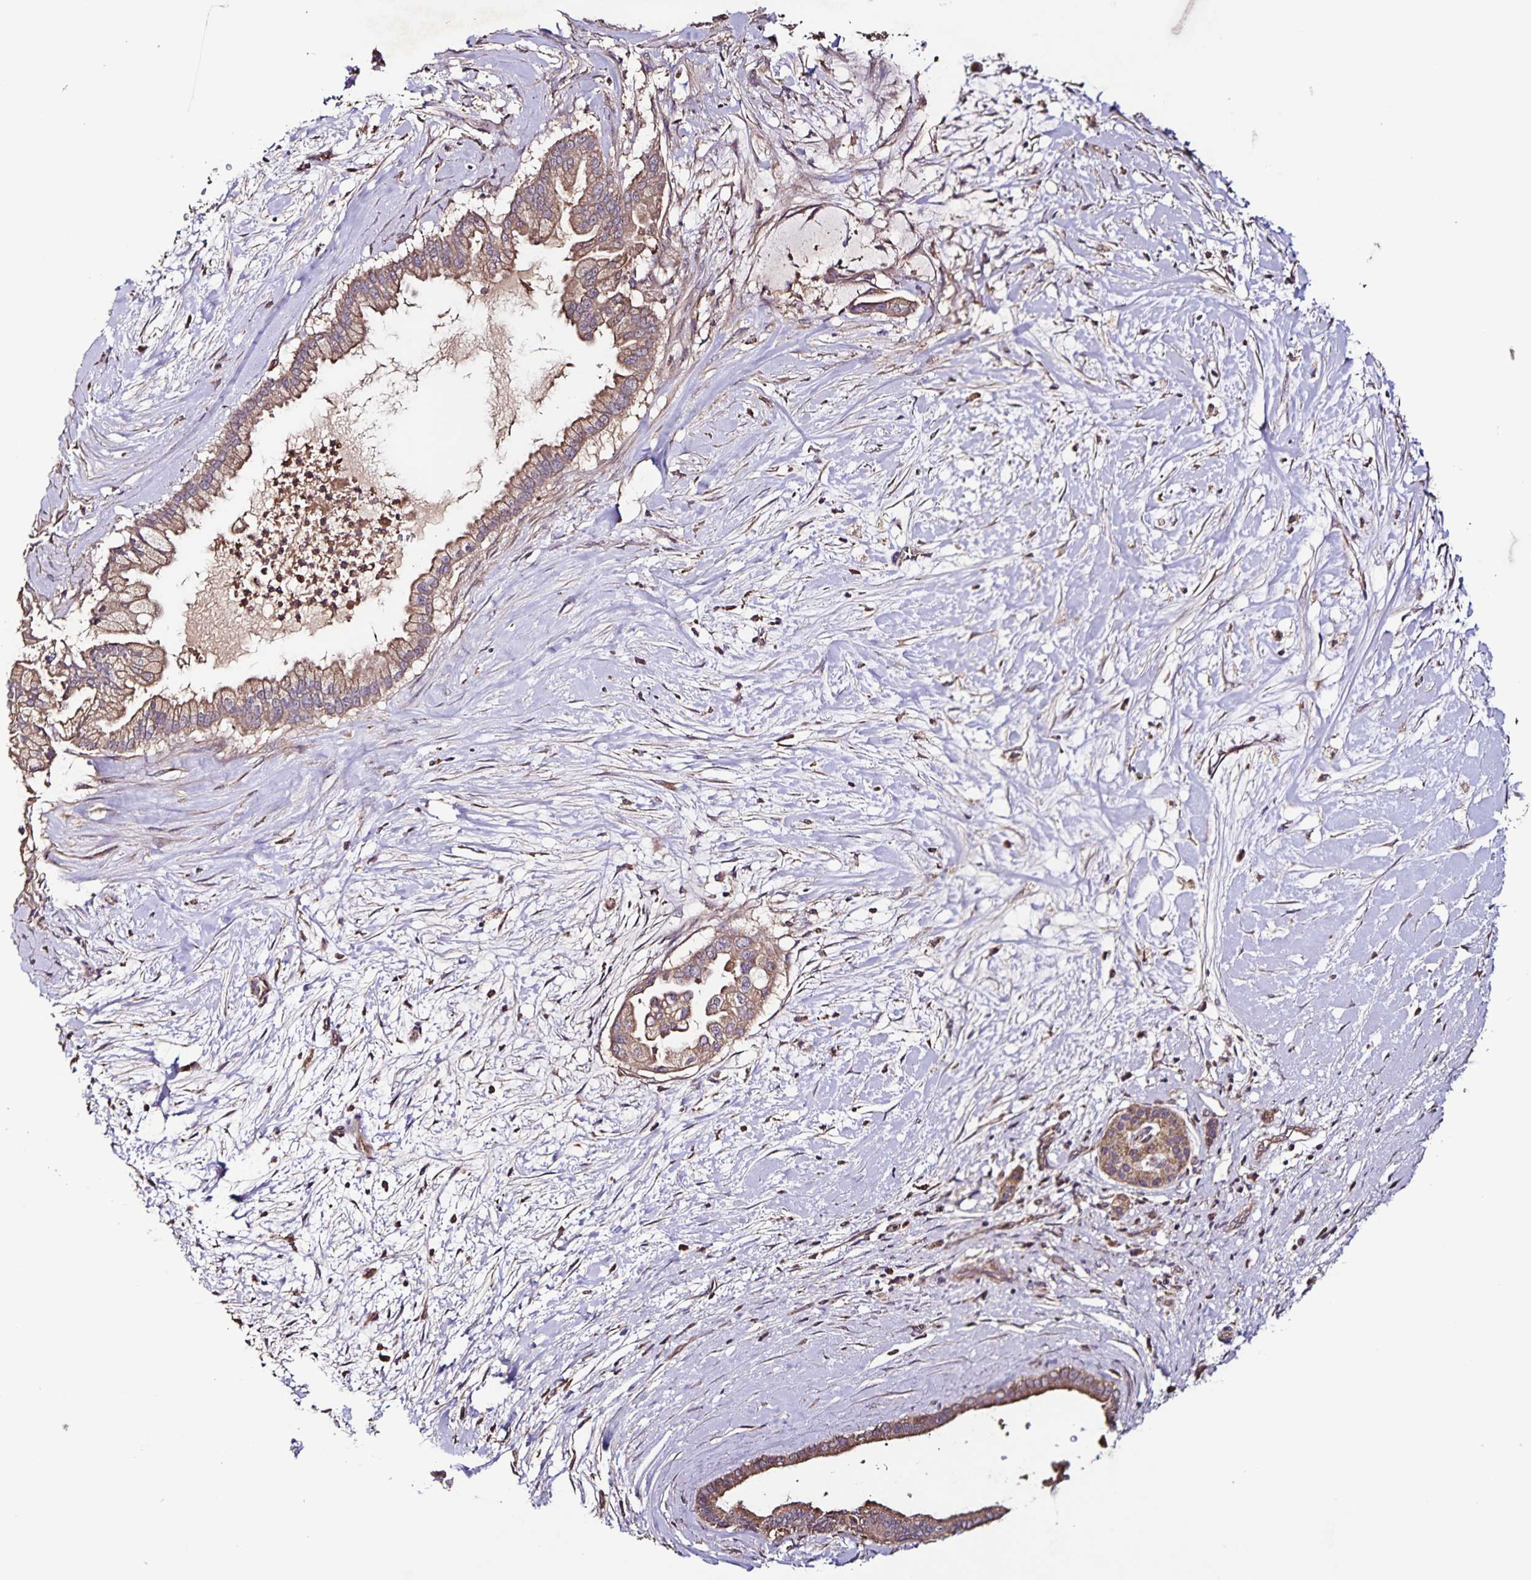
{"staining": {"intensity": "weak", "quantity": ">75%", "location": "cytoplasmic/membranous"}, "tissue": "pancreatic cancer", "cell_type": "Tumor cells", "image_type": "cancer", "snomed": [{"axis": "morphology", "description": "Adenocarcinoma, NOS"}, {"axis": "topography", "description": "Pancreas"}], "caption": "Immunohistochemistry (IHC) histopathology image of pancreatic cancer stained for a protein (brown), which reveals low levels of weak cytoplasmic/membranous positivity in approximately >75% of tumor cells.", "gene": "MAN1A1", "patient": {"sex": "female", "age": 69}}